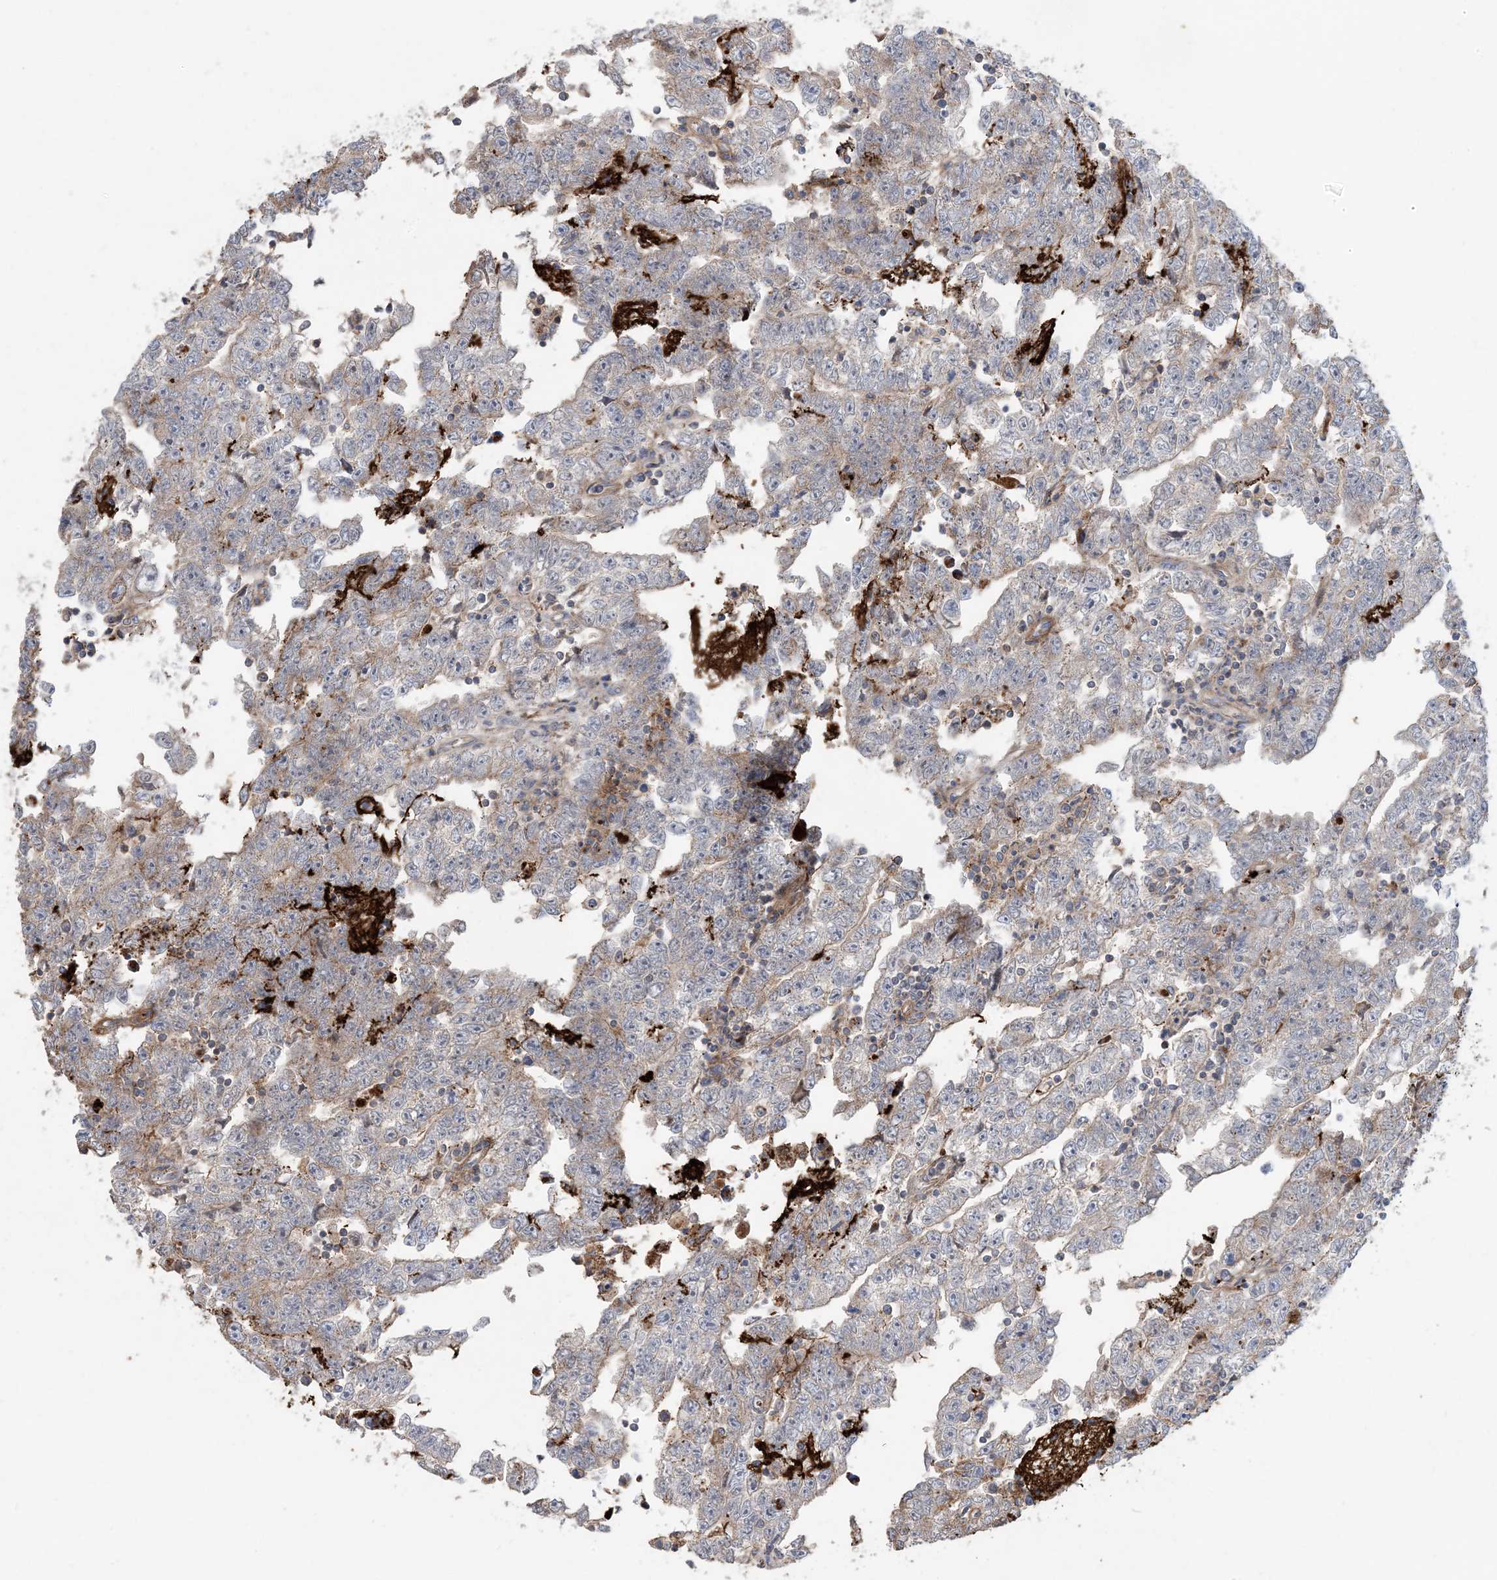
{"staining": {"intensity": "weak", "quantity": "25%-75%", "location": "cytoplasmic/membranous"}, "tissue": "testis cancer", "cell_type": "Tumor cells", "image_type": "cancer", "snomed": [{"axis": "morphology", "description": "Carcinoma, Embryonal, NOS"}, {"axis": "topography", "description": "Testis"}], "caption": "An immunohistochemistry (IHC) histopathology image of neoplastic tissue is shown. Protein staining in brown shows weak cytoplasmic/membranous positivity in testis cancer (embryonal carcinoma) within tumor cells.", "gene": "ECHDC1", "patient": {"sex": "male", "age": 25}}